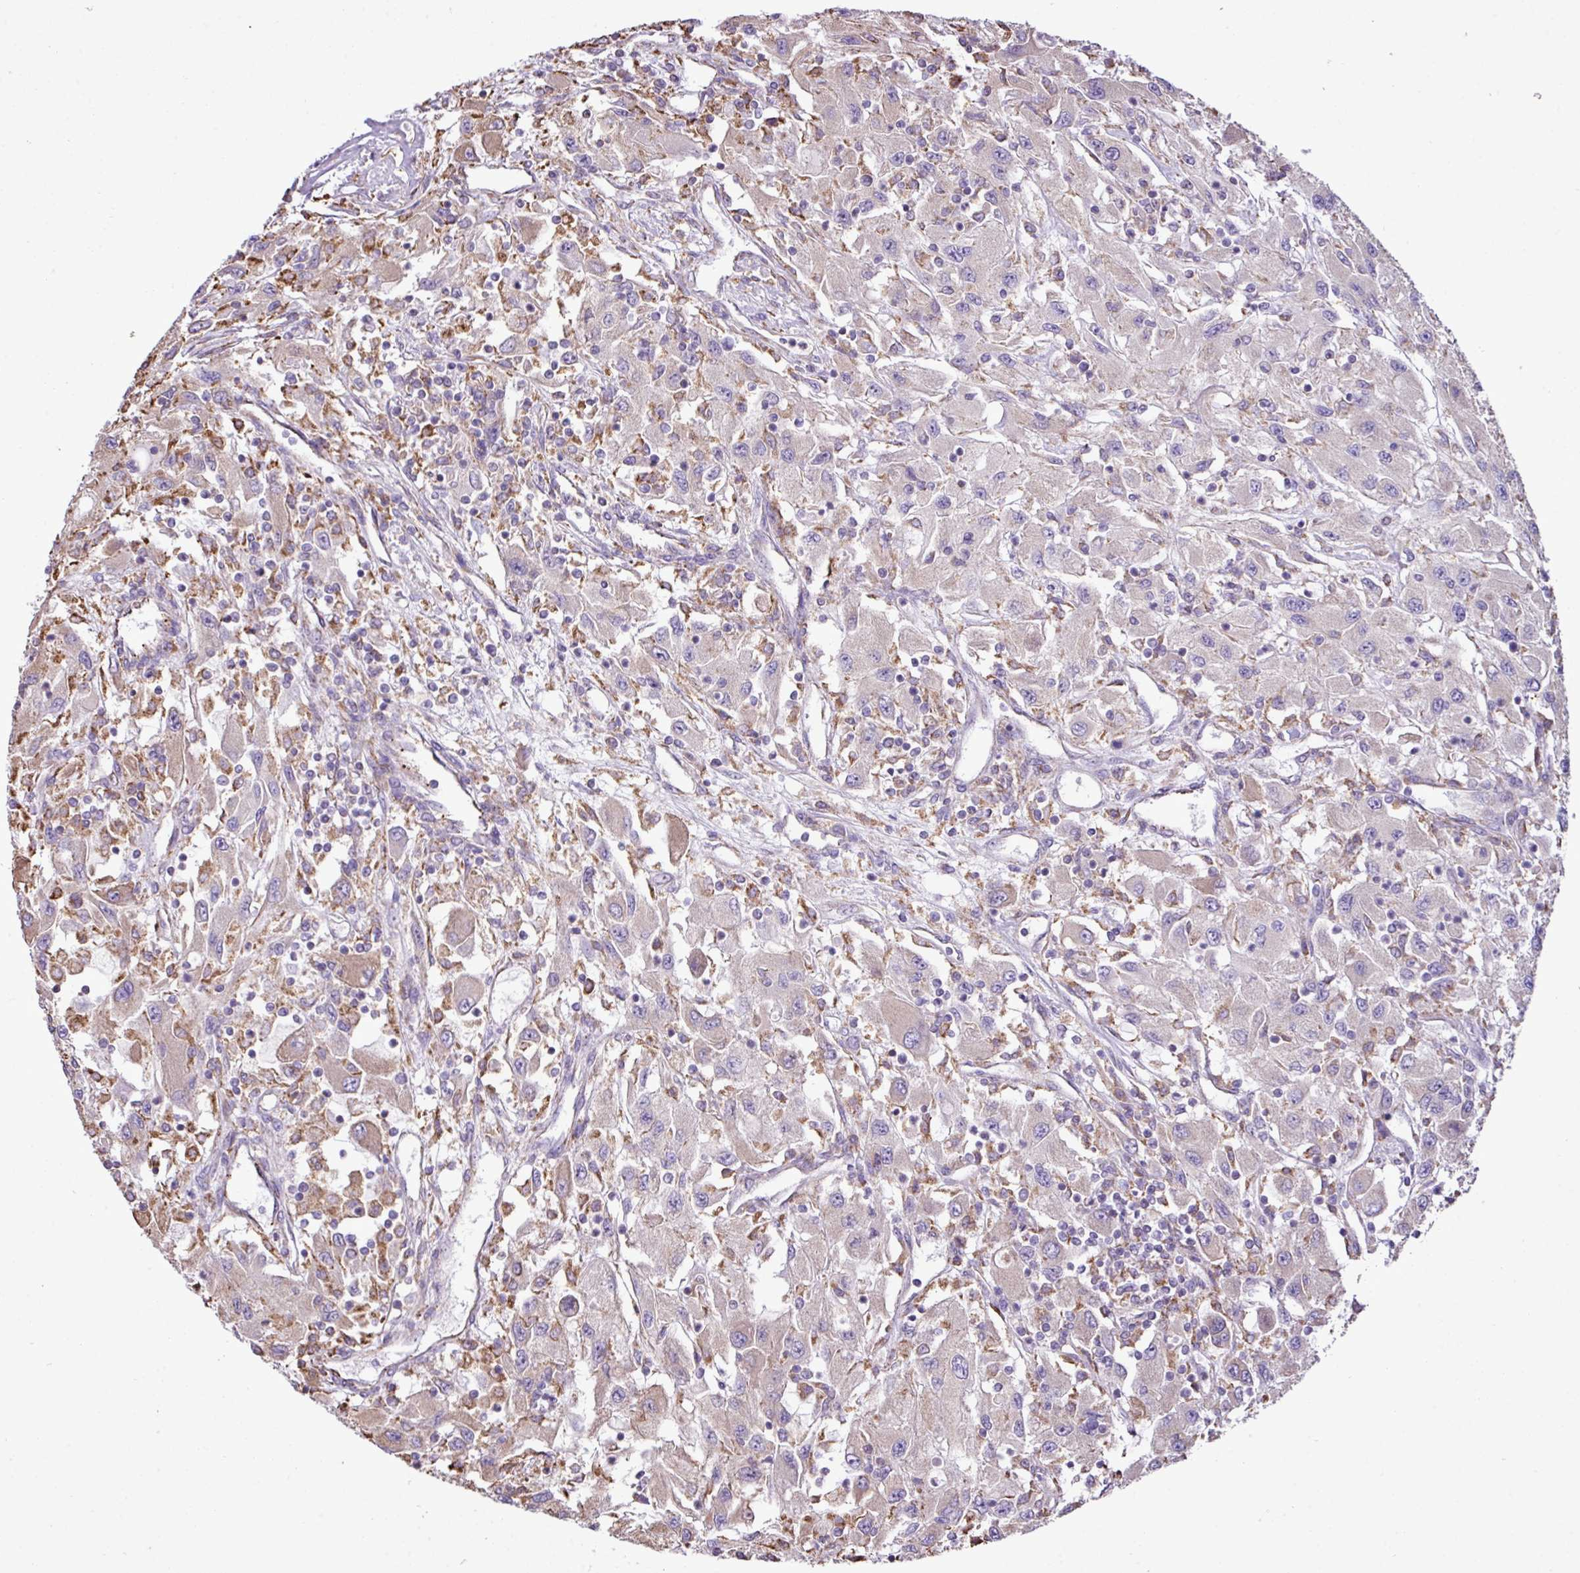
{"staining": {"intensity": "weak", "quantity": "<25%", "location": "cytoplasmic/membranous"}, "tissue": "renal cancer", "cell_type": "Tumor cells", "image_type": "cancer", "snomed": [{"axis": "morphology", "description": "Adenocarcinoma, NOS"}, {"axis": "topography", "description": "Kidney"}], "caption": "An immunohistochemistry image of renal cancer (adenocarcinoma) is shown. There is no staining in tumor cells of renal cancer (adenocarcinoma). Brightfield microscopy of immunohistochemistry (IHC) stained with DAB (3,3'-diaminobenzidine) (brown) and hematoxylin (blue), captured at high magnification.", "gene": "ZSCAN5A", "patient": {"sex": "female", "age": 67}}